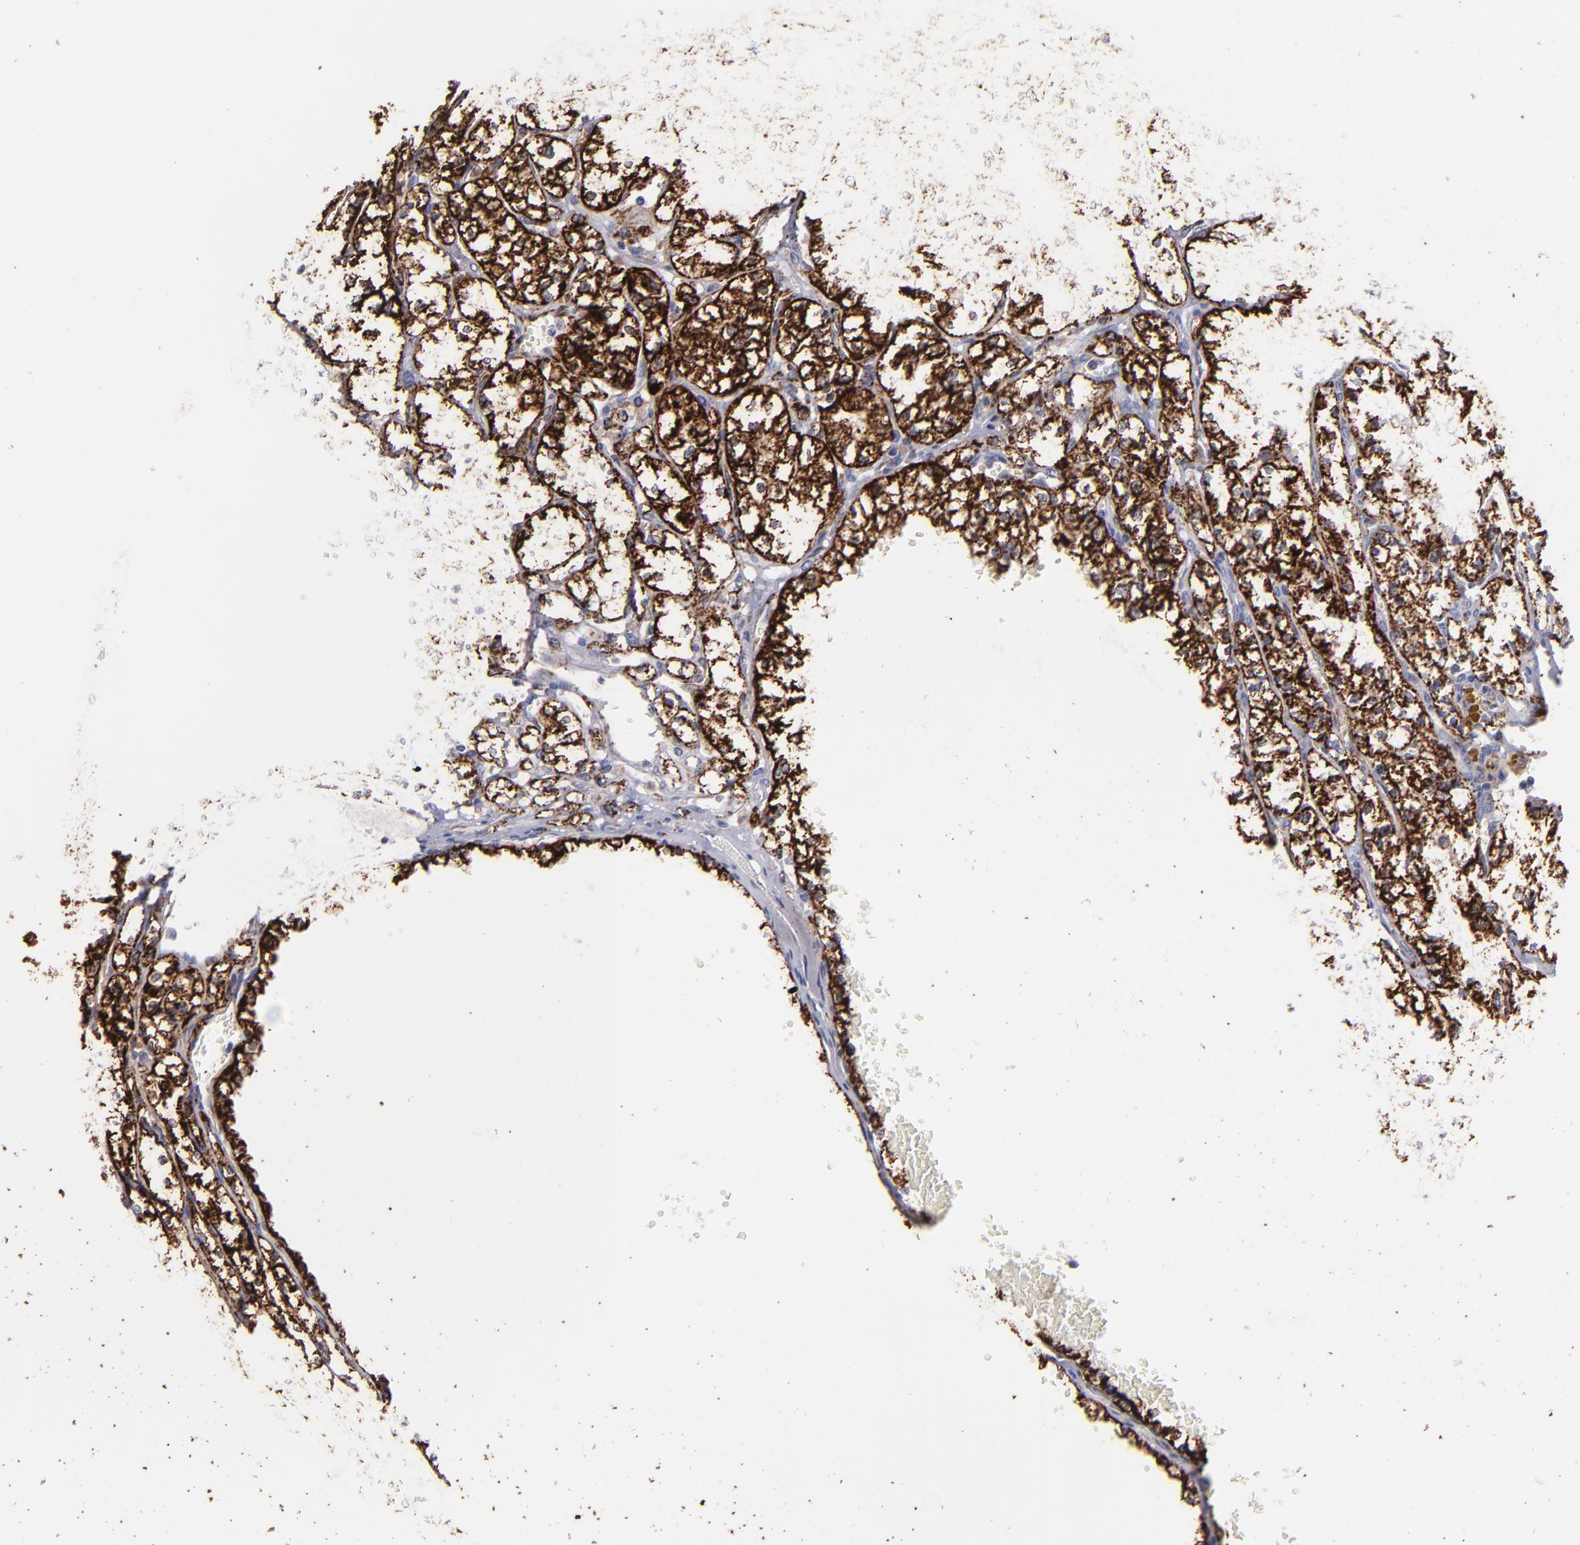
{"staining": {"intensity": "strong", "quantity": ">75%", "location": "cytoplasmic/membranous"}, "tissue": "renal cancer", "cell_type": "Tumor cells", "image_type": "cancer", "snomed": [{"axis": "morphology", "description": "Adenocarcinoma, NOS"}, {"axis": "topography", "description": "Kidney"}], "caption": "The immunohistochemical stain labels strong cytoplasmic/membranous expression in tumor cells of renal cancer (adenocarcinoma) tissue.", "gene": "MAOB", "patient": {"sex": "male", "age": 61}}